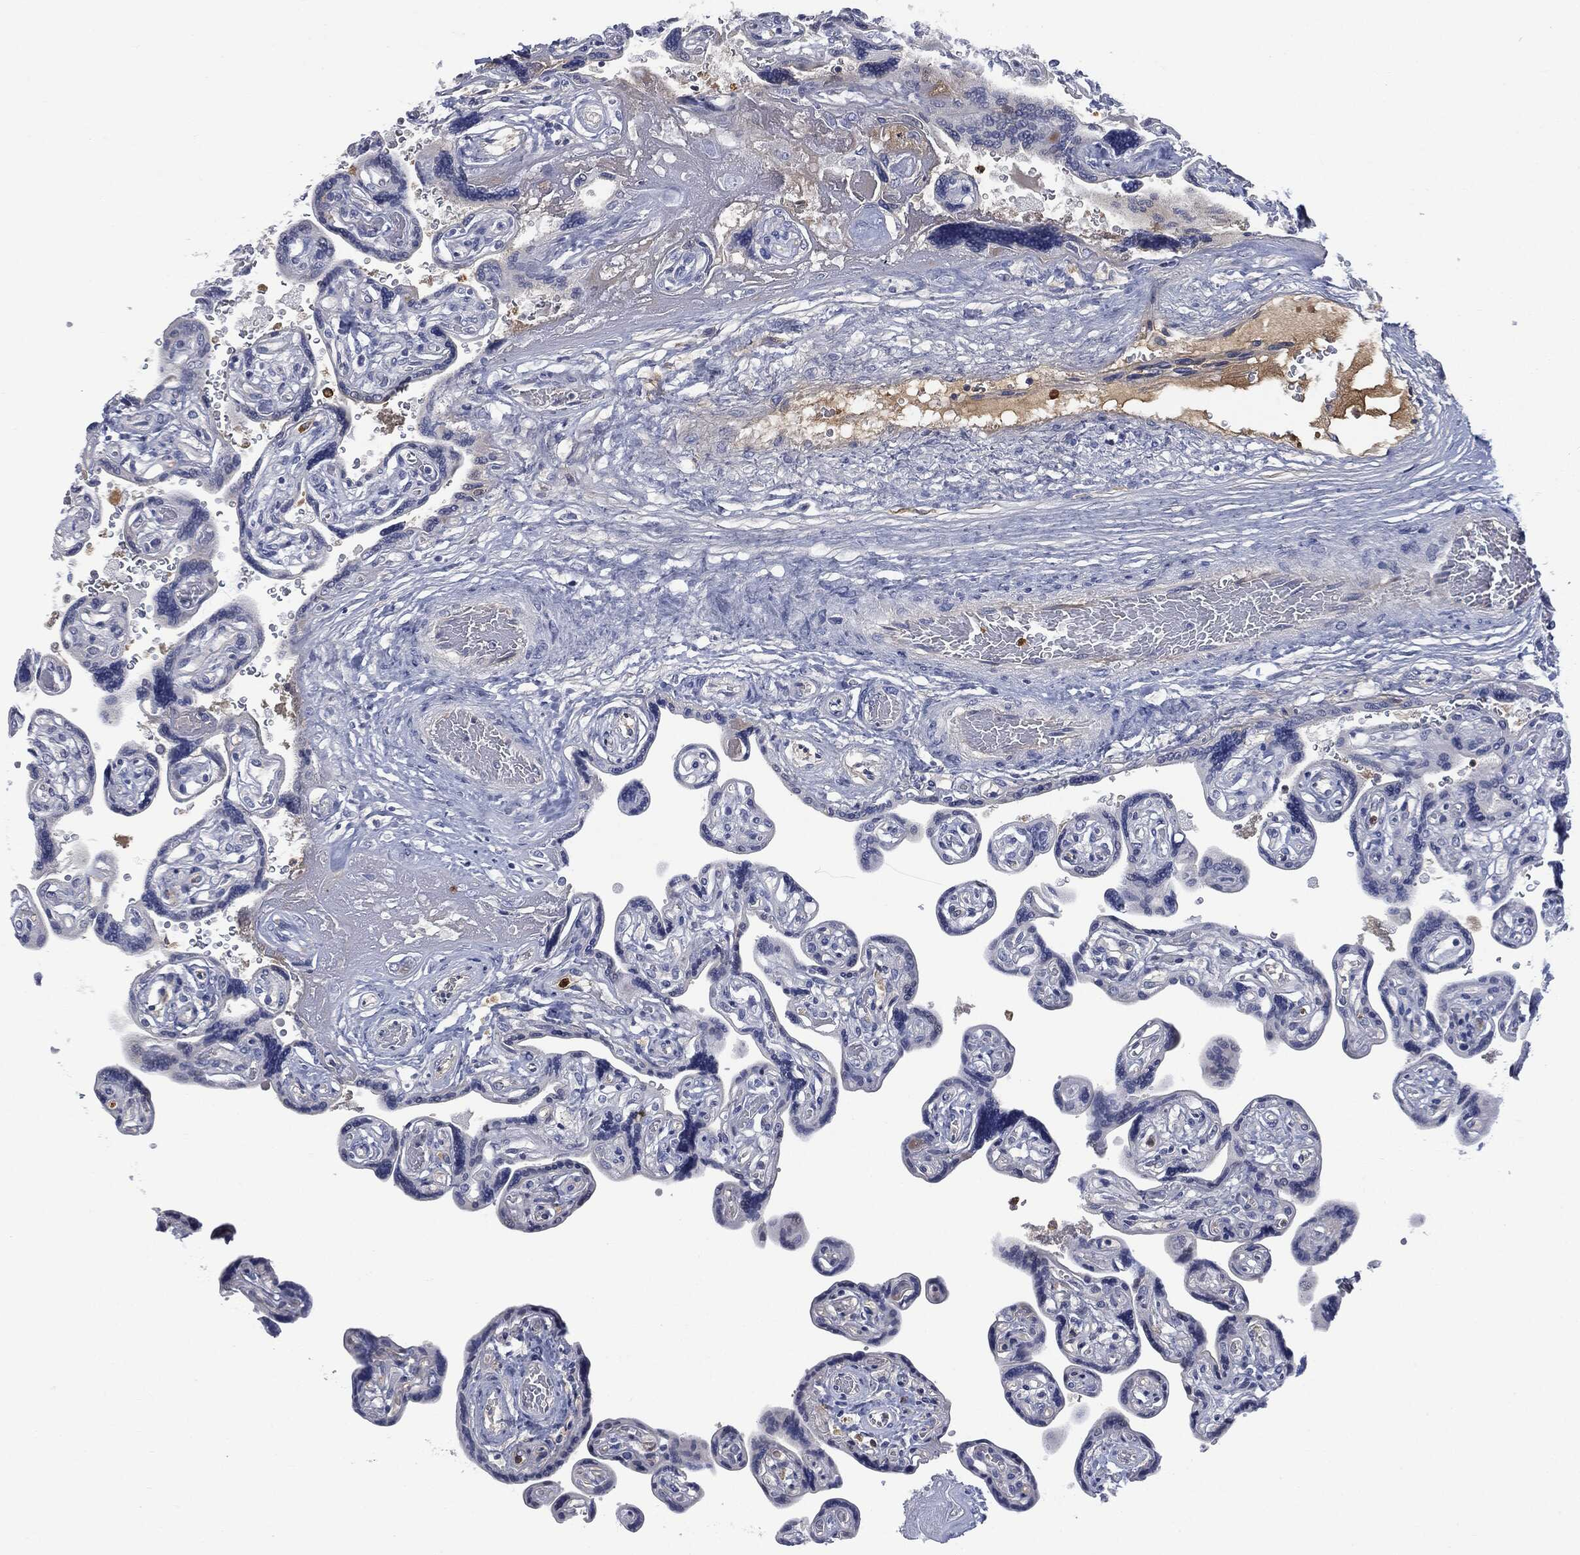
{"staining": {"intensity": "negative", "quantity": "none", "location": "none"}, "tissue": "placenta", "cell_type": "Decidual cells", "image_type": "normal", "snomed": [{"axis": "morphology", "description": "Normal tissue, NOS"}, {"axis": "topography", "description": "Placenta"}], "caption": "Benign placenta was stained to show a protein in brown. There is no significant staining in decidual cells. (Immunohistochemistry (ihc), brightfield microscopy, high magnification).", "gene": "BTK", "patient": {"sex": "female", "age": 32}}